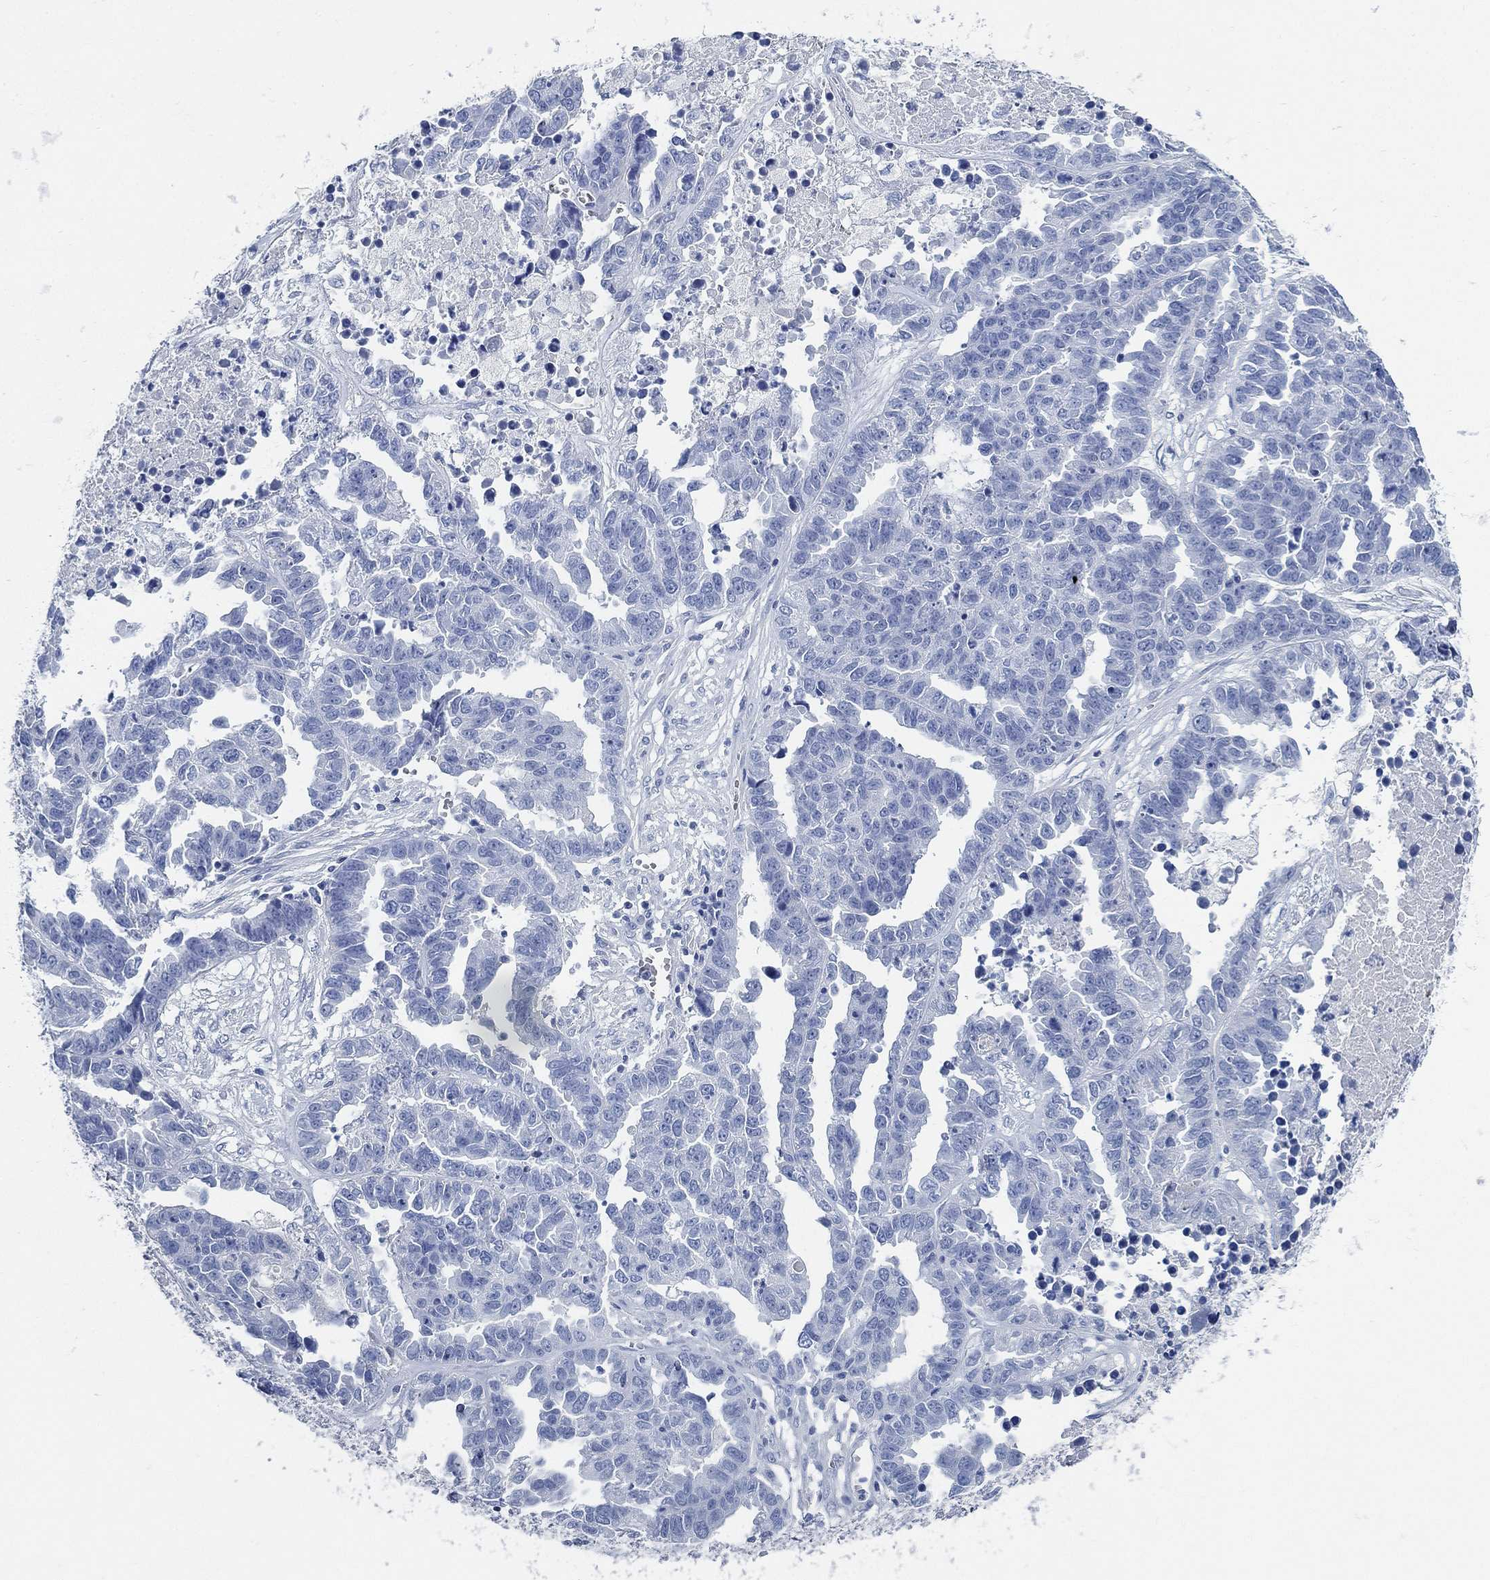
{"staining": {"intensity": "negative", "quantity": "none", "location": "none"}, "tissue": "ovarian cancer", "cell_type": "Tumor cells", "image_type": "cancer", "snomed": [{"axis": "morphology", "description": "Cystadenocarcinoma, serous, NOS"}, {"axis": "topography", "description": "Ovary"}], "caption": "Serous cystadenocarcinoma (ovarian) was stained to show a protein in brown. There is no significant positivity in tumor cells.", "gene": "SLC45A1", "patient": {"sex": "female", "age": 87}}